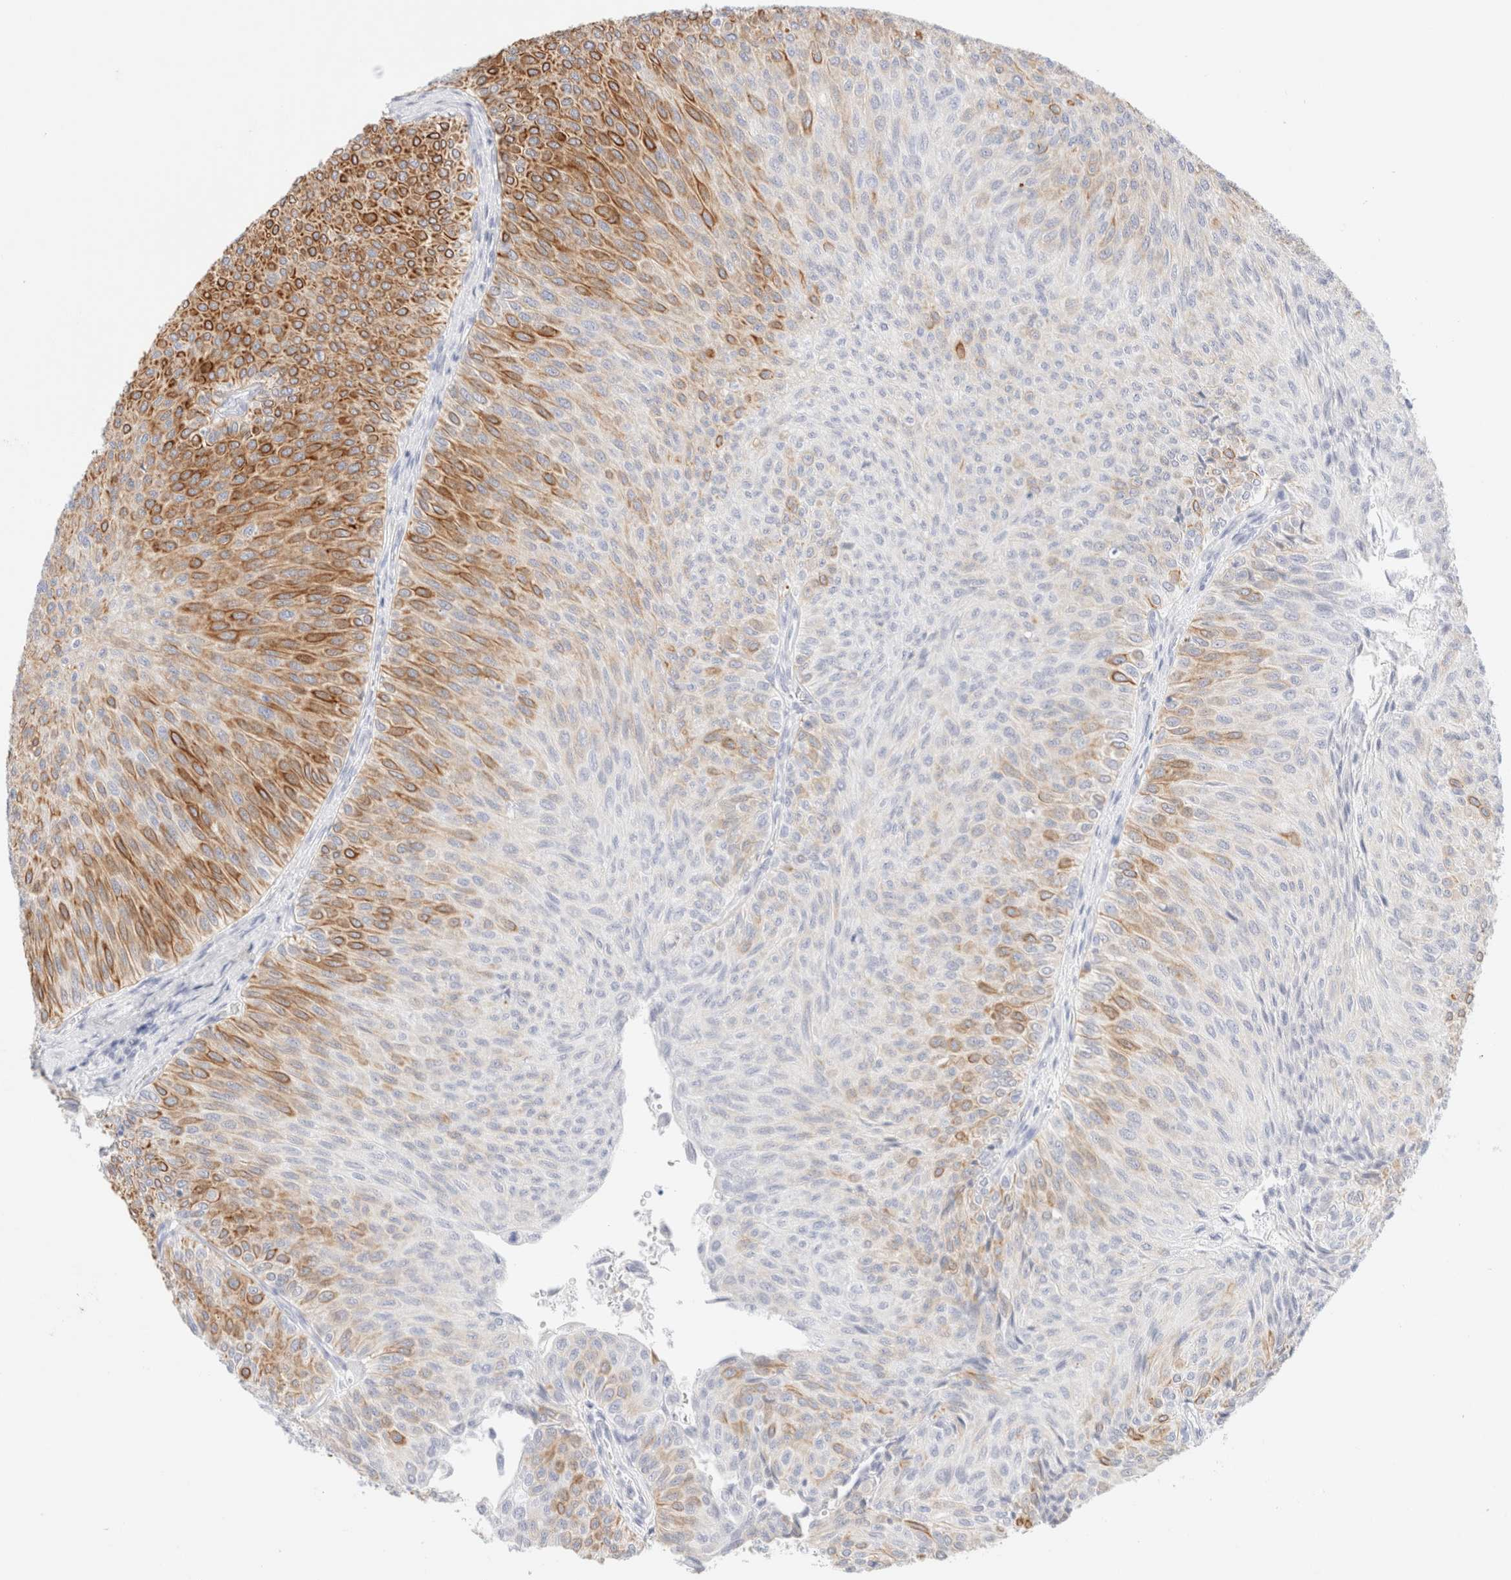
{"staining": {"intensity": "strong", "quantity": "25%-75%", "location": "cytoplasmic/membranous"}, "tissue": "urothelial cancer", "cell_type": "Tumor cells", "image_type": "cancer", "snomed": [{"axis": "morphology", "description": "Urothelial carcinoma, Low grade"}, {"axis": "topography", "description": "Urinary bladder"}], "caption": "An image of human low-grade urothelial carcinoma stained for a protein displays strong cytoplasmic/membranous brown staining in tumor cells. (brown staining indicates protein expression, while blue staining denotes nuclei).", "gene": "KRT15", "patient": {"sex": "male", "age": 78}}